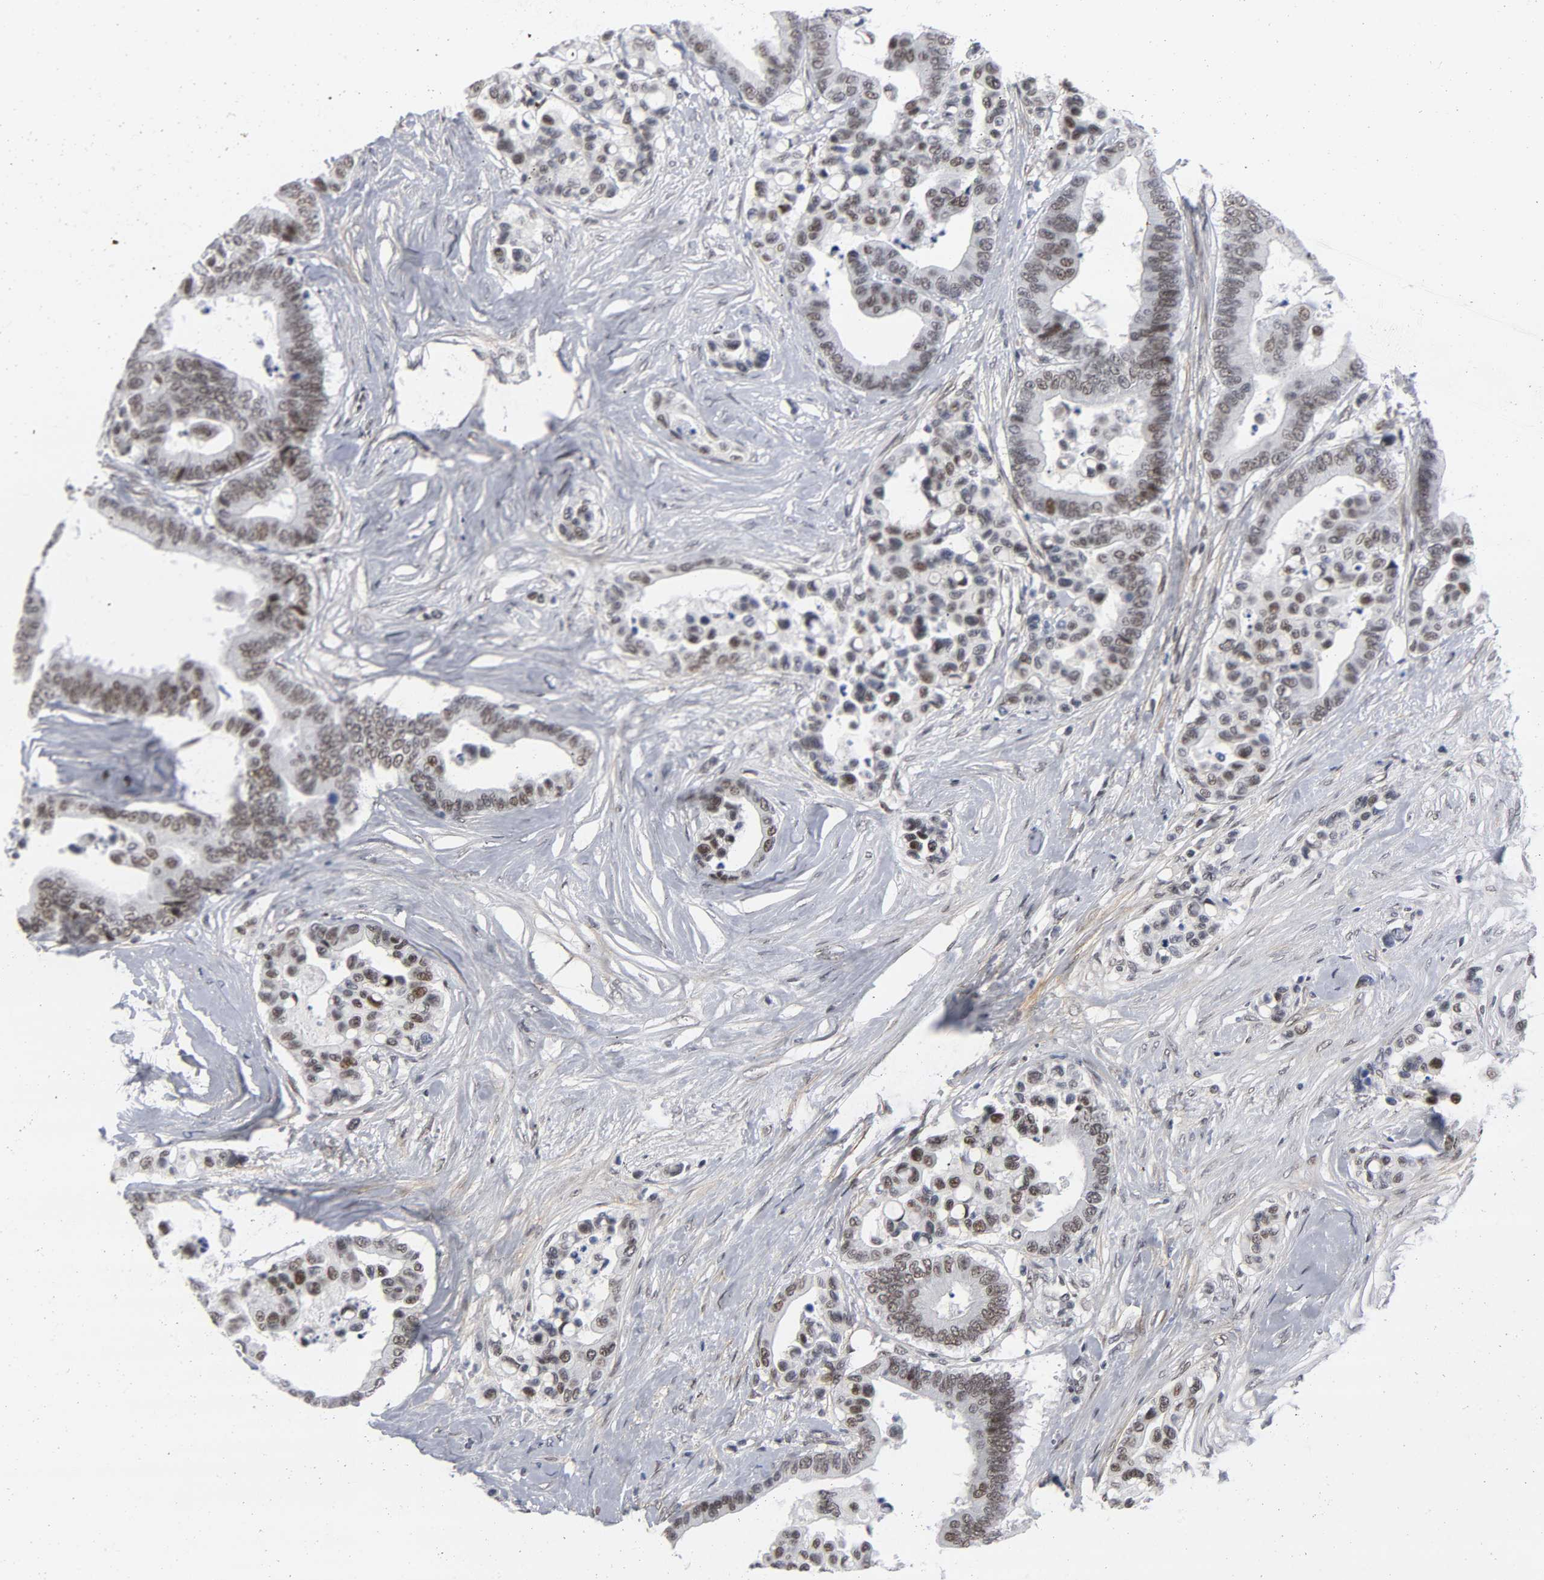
{"staining": {"intensity": "weak", "quantity": "25%-75%", "location": "nuclear"}, "tissue": "colorectal cancer", "cell_type": "Tumor cells", "image_type": "cancer", "snomed": [{"axis": "morphology", "description": "Adenocarcinoma, NOS"}, {"axis": "topography", "description": "Colon"}], "caption": "Colorectal adenocarcinoma stained with a brown dye shows weak nuclear positive positivity in about 25%-75% of tumor cells.", "gene": "DIDO1", "patient": {"sex": "male", "age": 82}}